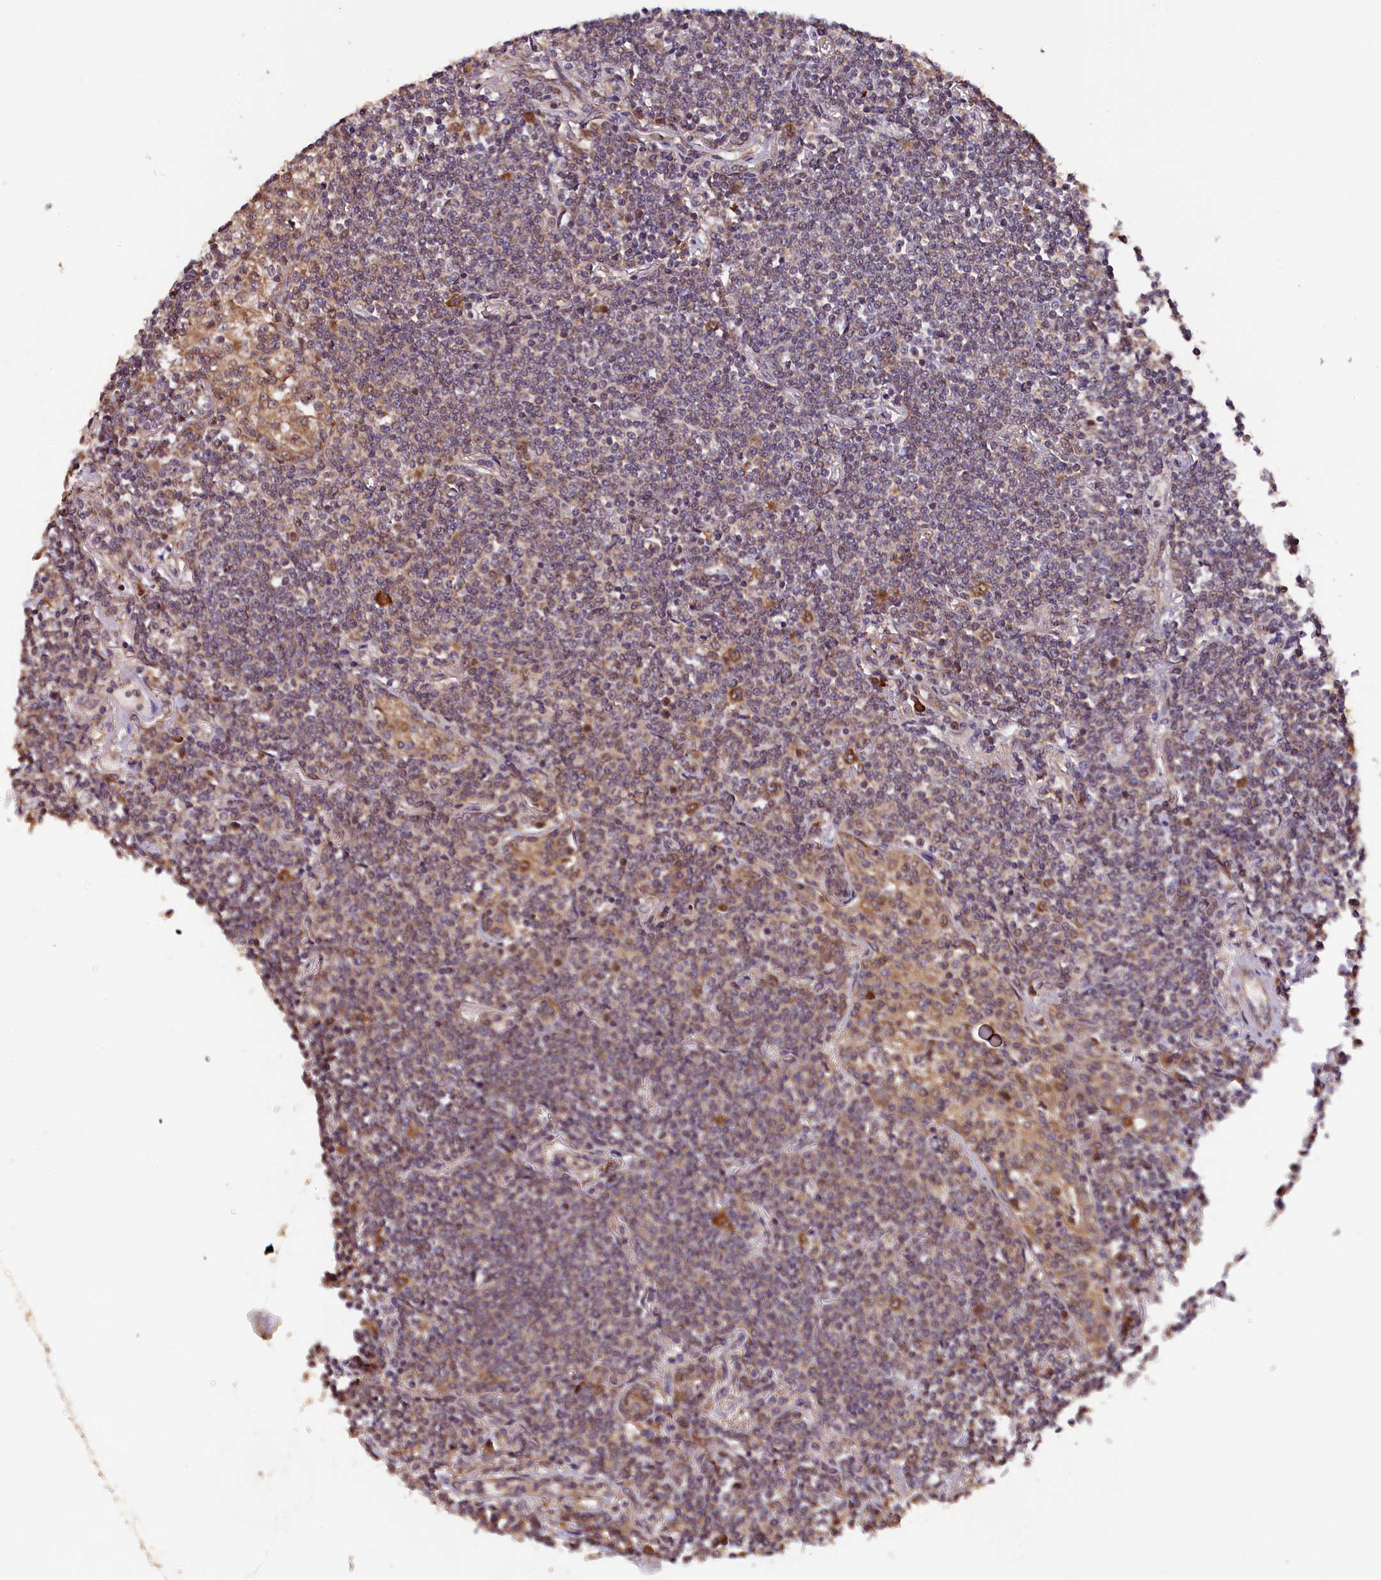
{"staining": {"intensity": "weak", "quantity": "<25%", "location": "cytoplasmic/membranous"}, "tissue": "lymphoma", "cell_type": "Tumor cells", "image_type": "cancer", "snomed": [{"axis": "morphology", "description": "Malignant lymphoma, non-Hodgkin's type, Low grade"}, {"axis": "topography", "description": "Lung"}], "caption": "DAB immunohistochemical staining of human malignant lymphoma, non-Hodgkin's type (low-grade) displays no significant positivity in tumor cells.", "gene": "DOHH", "patient": {"sex": "female", "age": 71}}